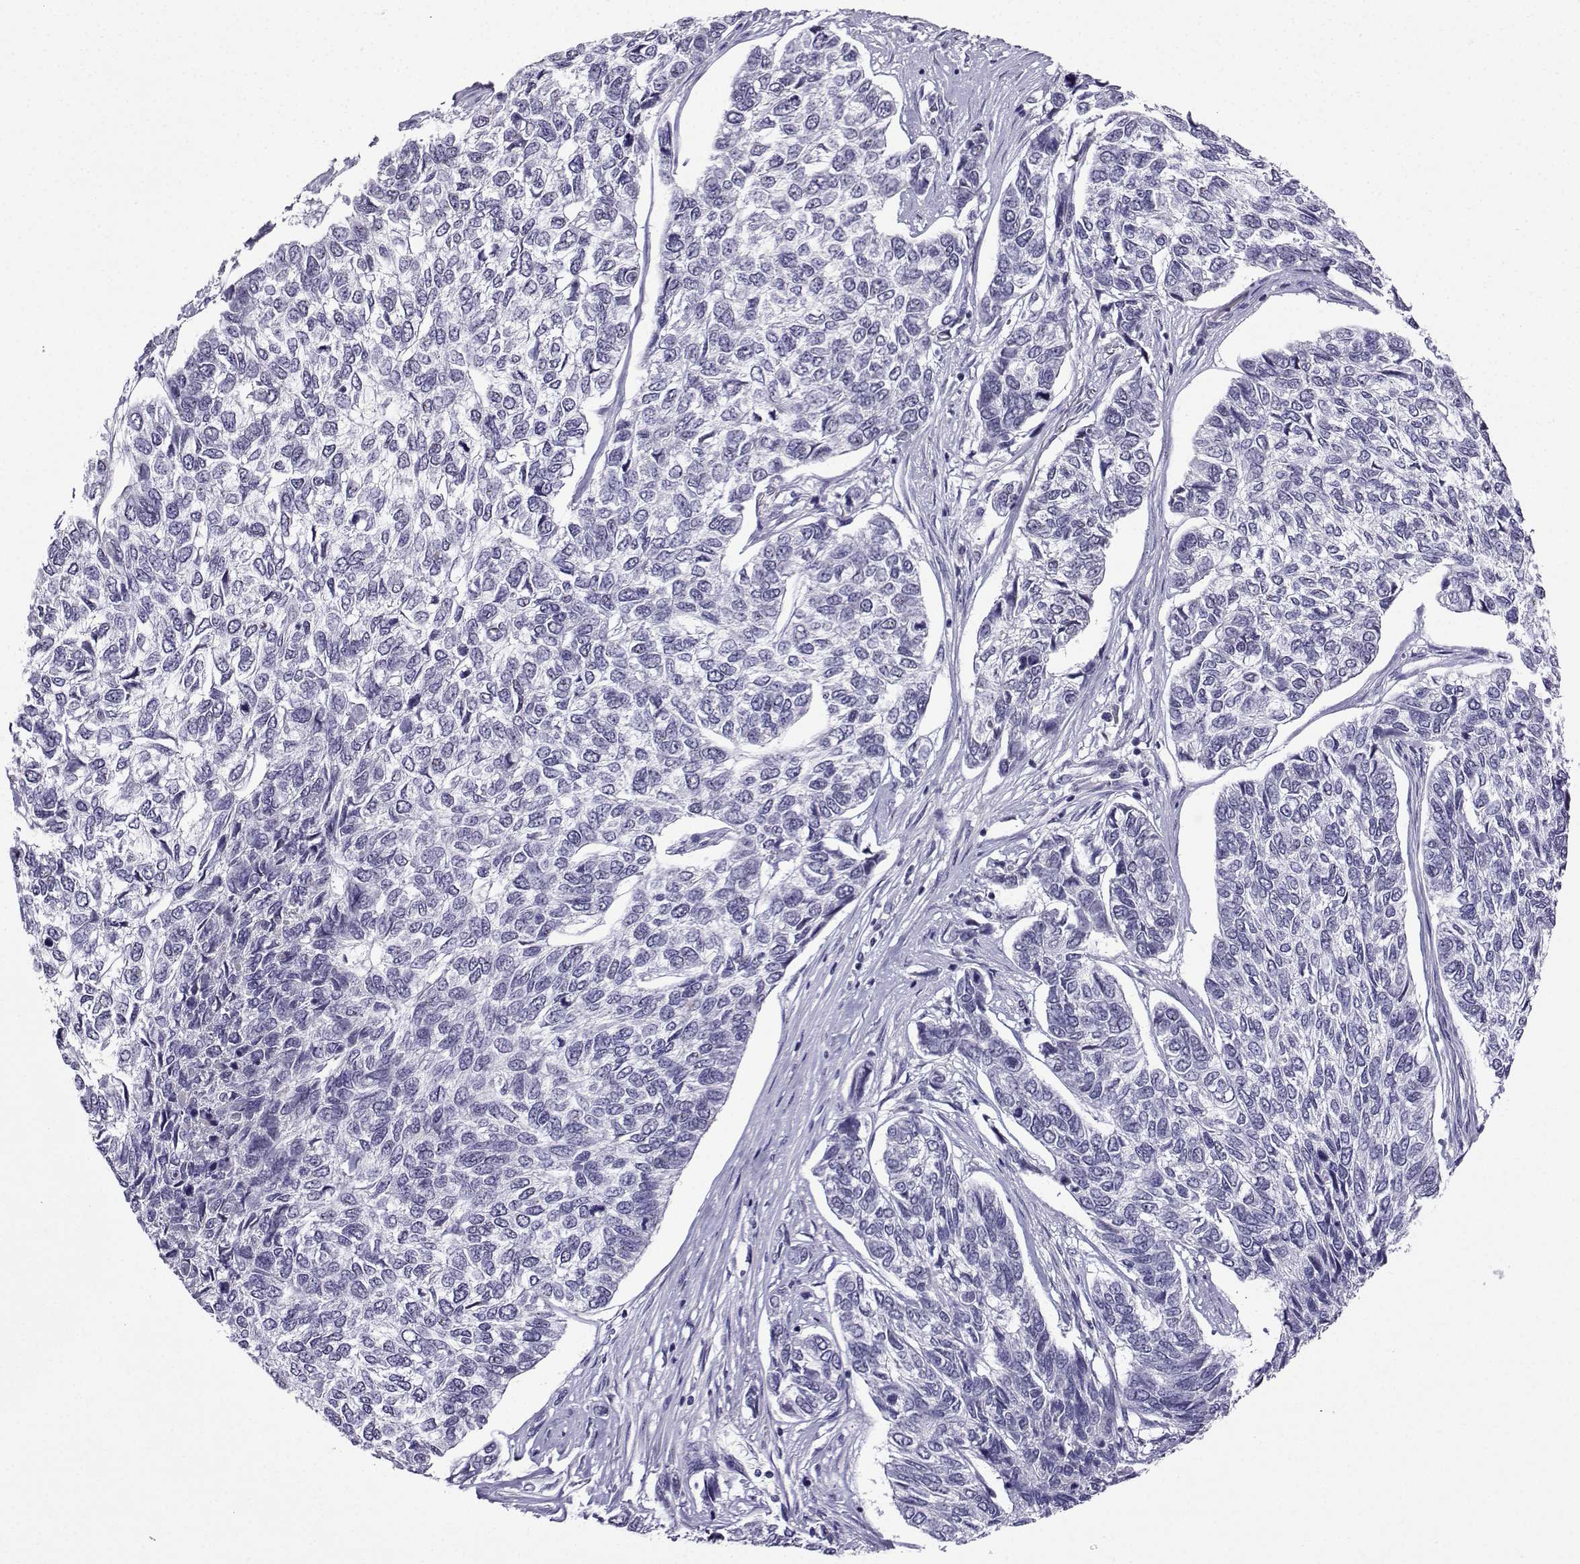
{"staining": {"intensity": "negative", "quantity": "none", "location": "none"}, "tissue": "skin cancer", "cell_type": "Tumor cells", "image_type": "cancer", "snomed": [{"axis": "morphology", "description": "Basal cell carcinoma"}, {"axis": "topography", "description": "Skin"}], "caption": "IHC photomicrograph of human basal cell carcinoma (skin) stained for a protein (brown), which displays no positivity in tumor cells.", "gene": "LRFN2", "patient": {"sex": "female", "age": 65}}